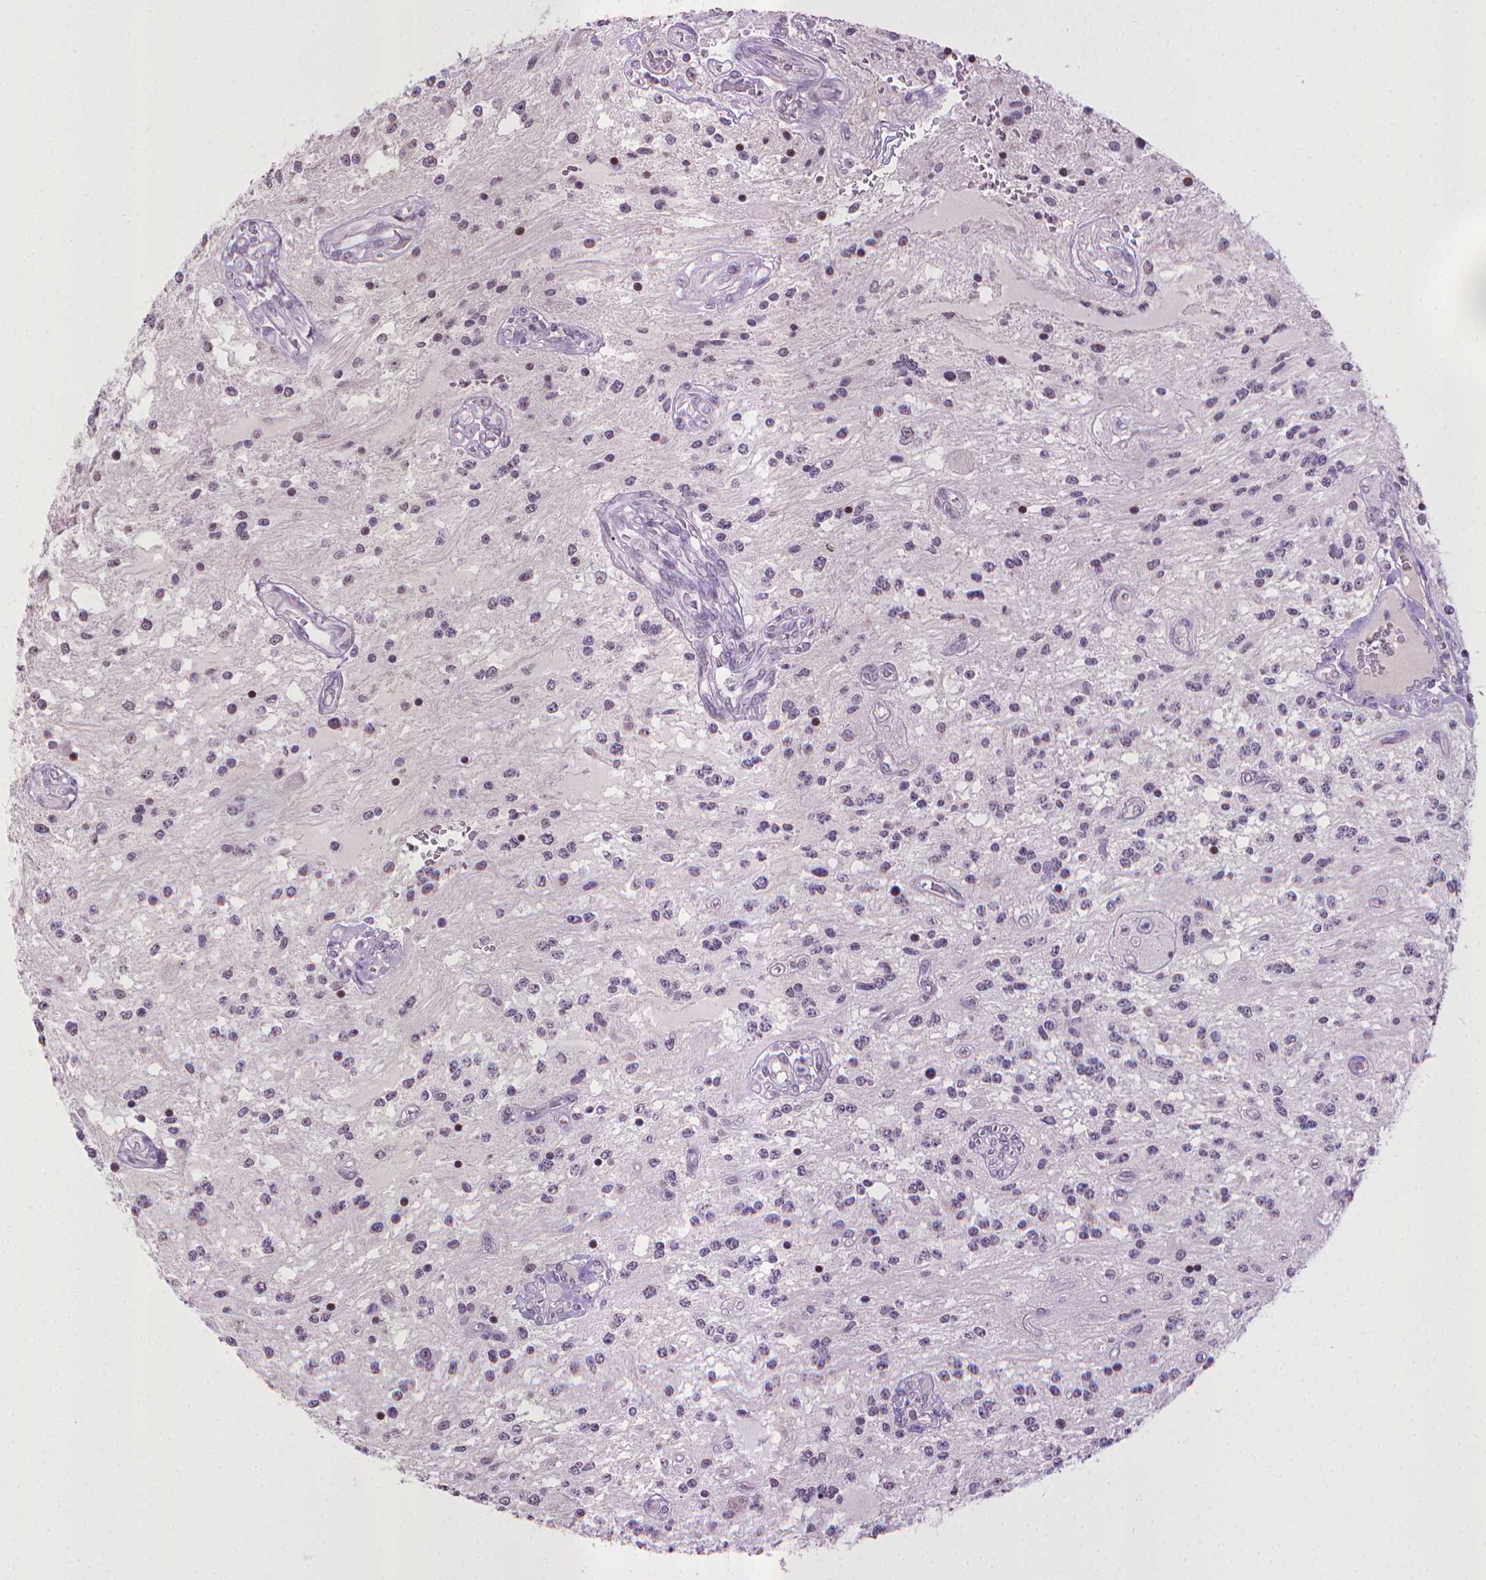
{"staining": {"intensity": "negative", "quantity": "none", "location": "none"}, "tissue": "glioma", "cell_type": "Tumor cells", "image_type": "cancer", "snomed": [{"axis": "morphology", "description": "Glioma, malignant, Low grade"}, {"axis": "topography", "description": "Cerebellum"}], "caption": "A photomicrograph of human glioma is negative for staining in tumor cells.", "gene": "KMO", "patient": {"sex": "female", "age": 14}}